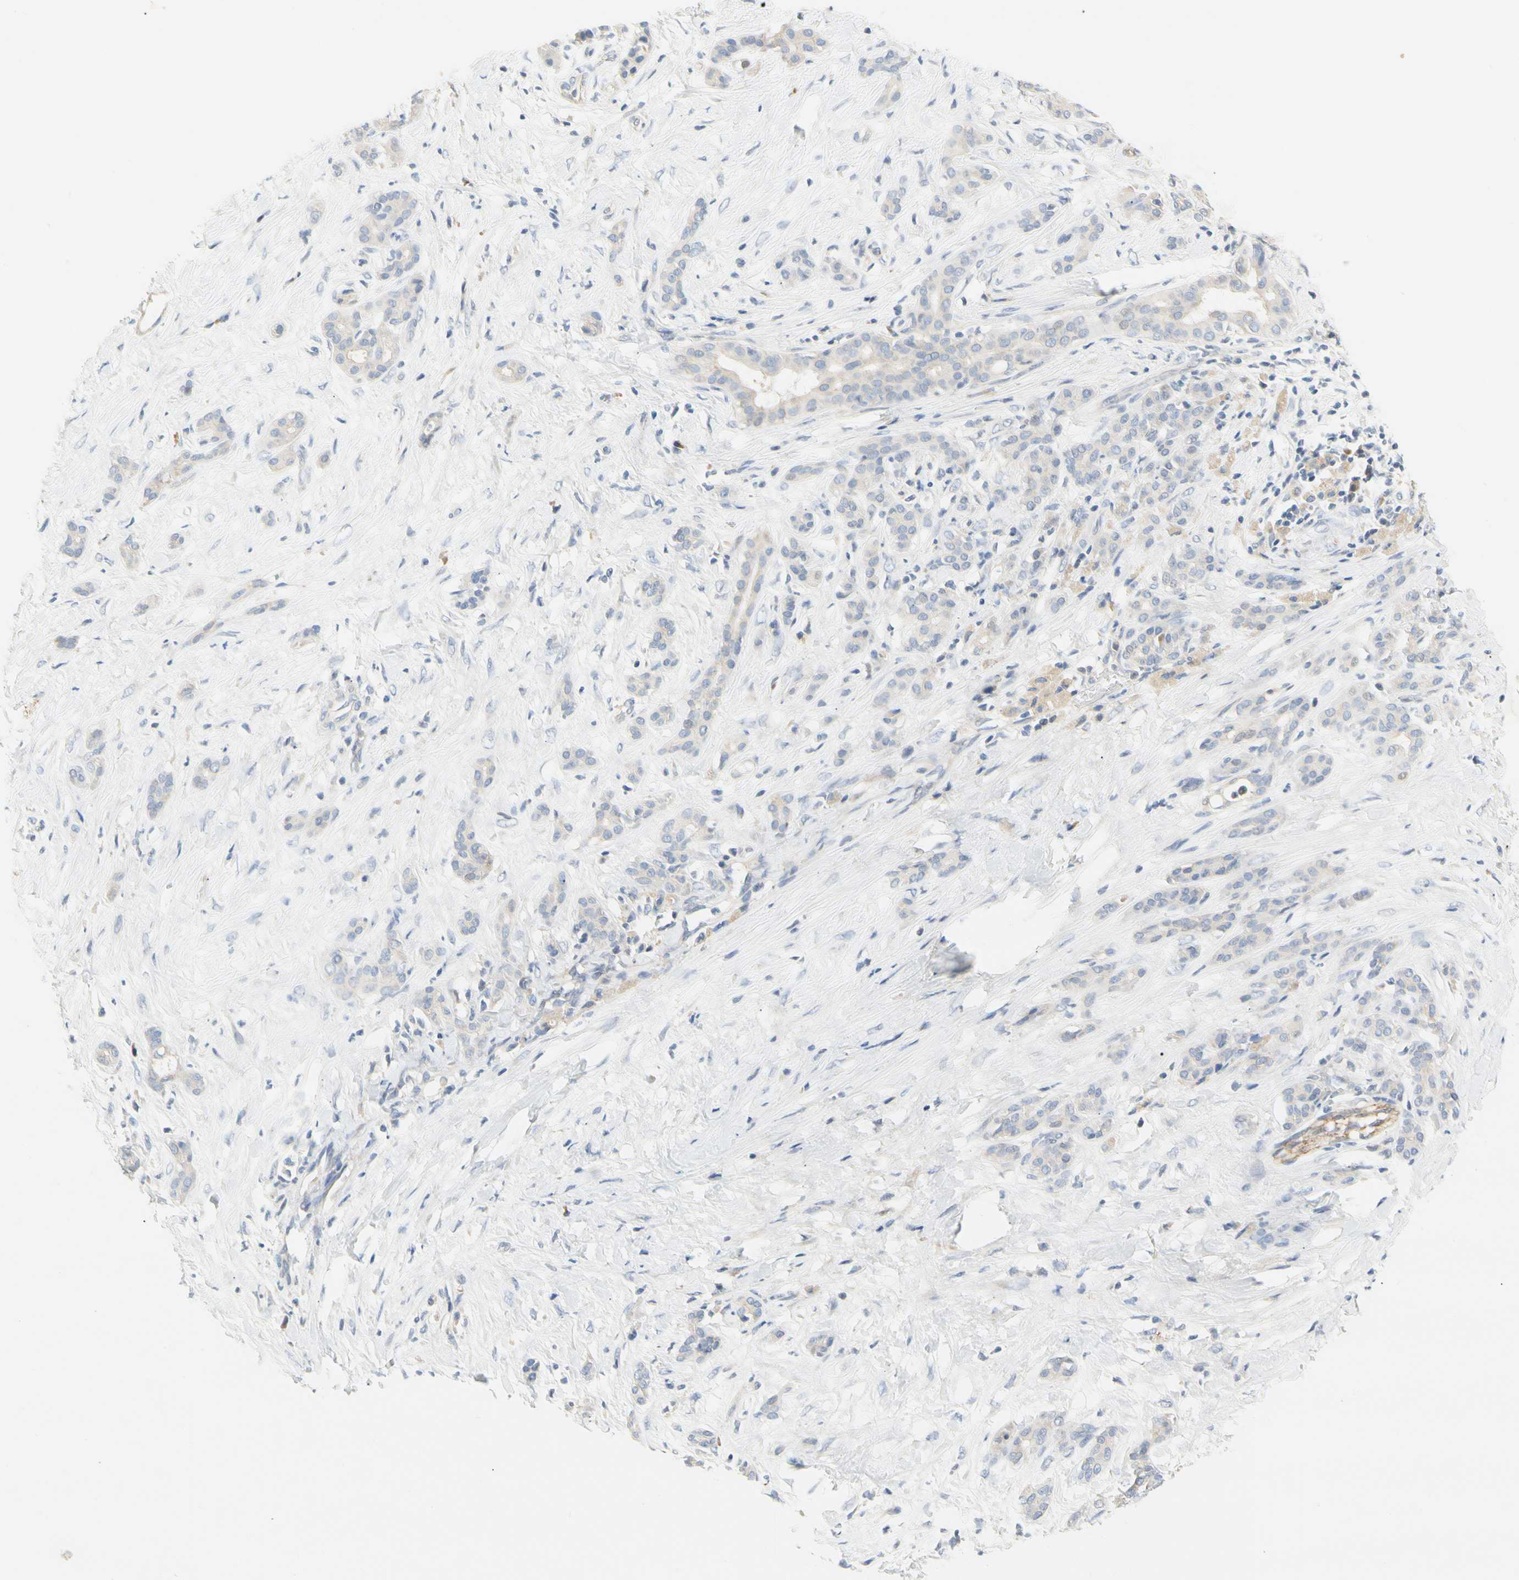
{"staining": {"intensity": "weak", "quantity": "<25%", "location": "cytoplasmic/membranous"}, "tissue": "pancreatic cancer", "cell_type": "Tumor cells", "image_type": "cancer", "snomed": [{"axis": "morphology", "description": "Adenocarcinoma, NOS"}, {"axis": "topography", "description": "Pancreas"}], "caption": "Immunohistochemistry (IHC) image of human pancreatic cancer stained for a protein (brown), which demonstrates no positivity in tumor cells. Brightfield microscopy of IHC stained with DAB (3,3'-diaminobenzidine) (brown) and hematoxylin (blue), captured at high magnification.", "gene": "CCM2L", "patient": {"sex": "male", "age": 41}}